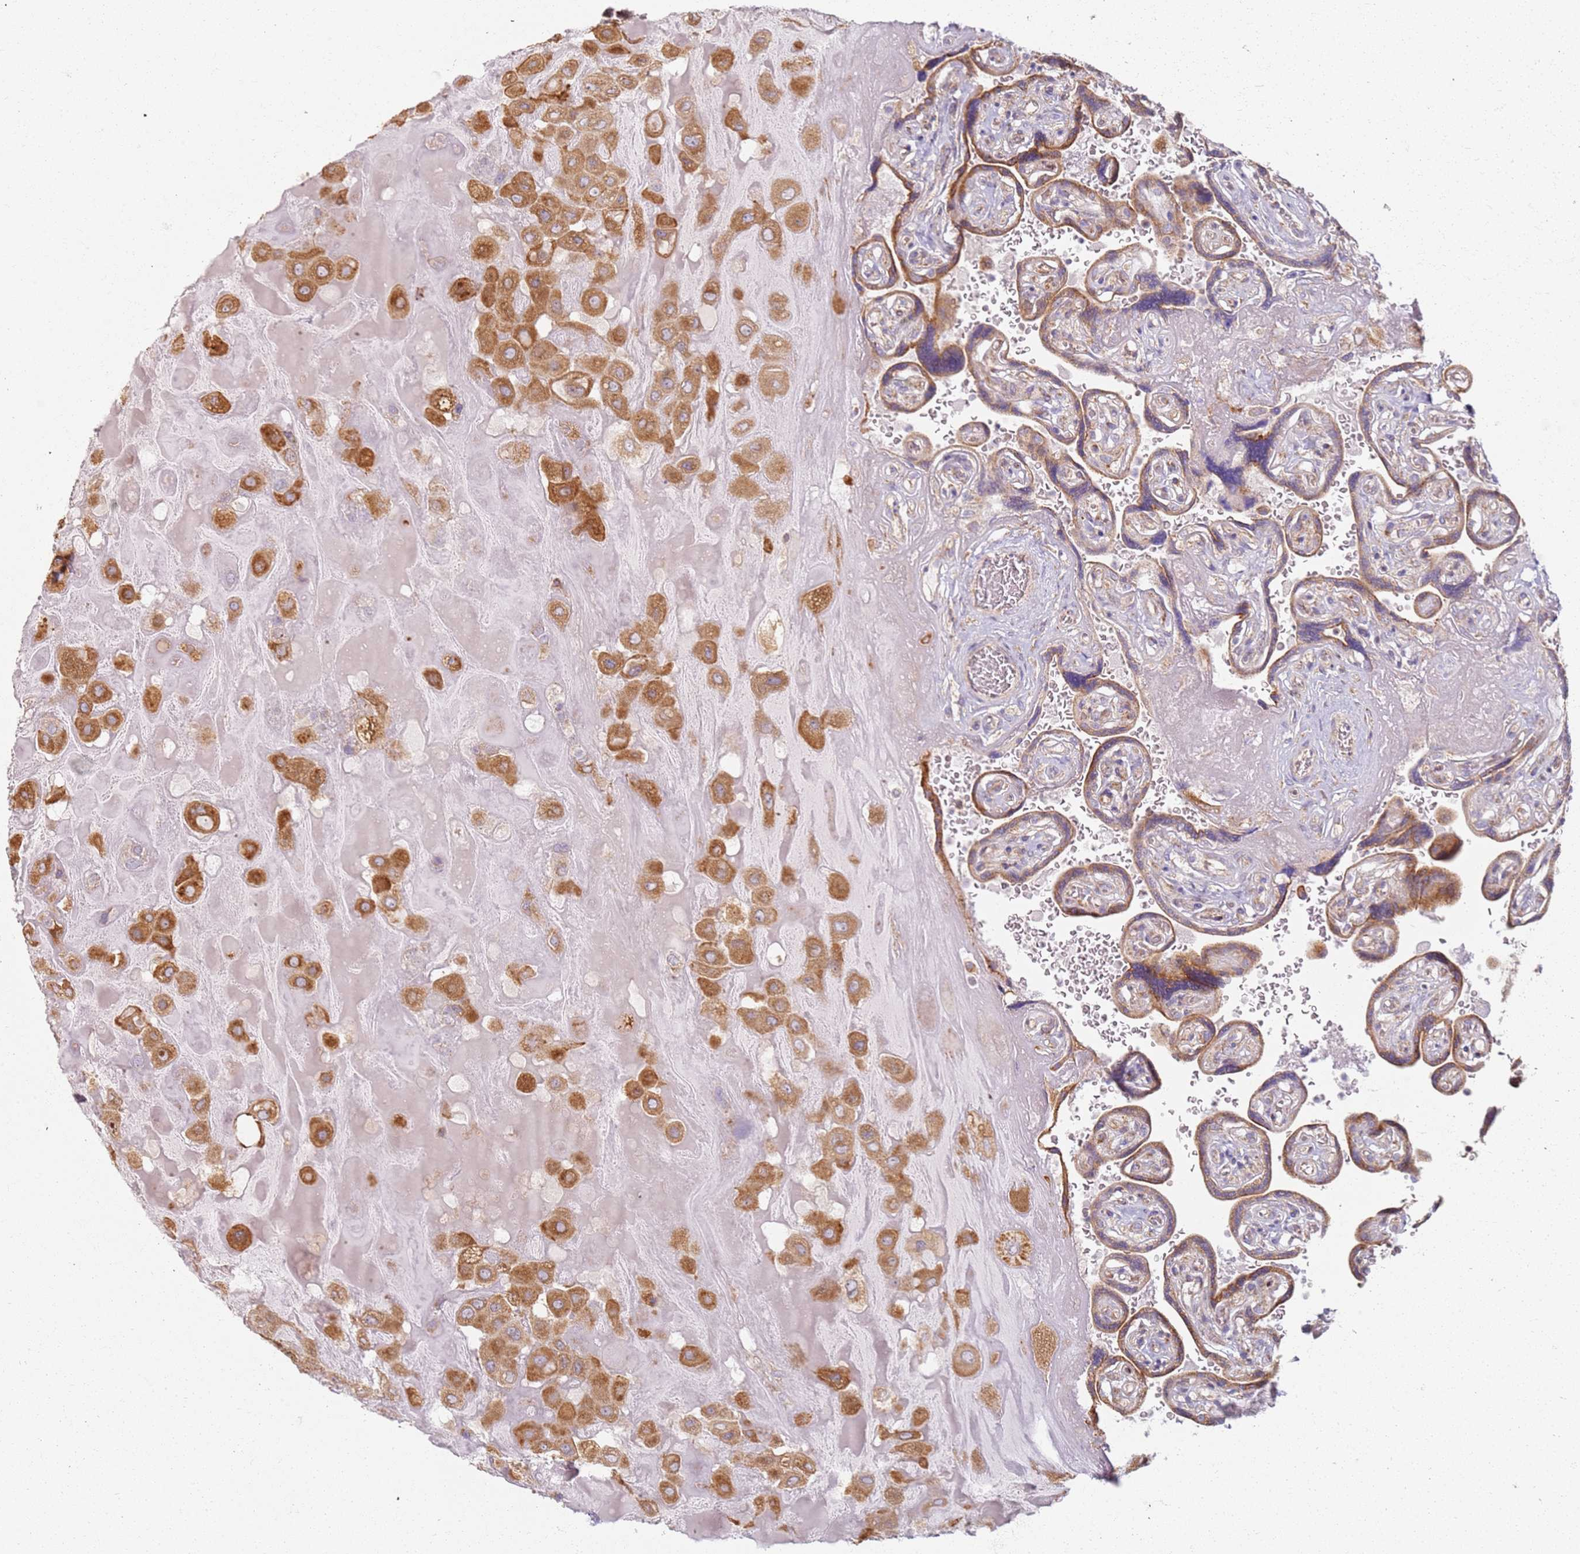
{"staining": {"intensity": "moderate", "quantity": ">75%", "location": "cytoplasmic/membranous"}, "tissue": "placenta", "cell_type": "Decidual cells", "image_type": "normal", "snomed": [{"axis": "morphology", "description": "Normal tissue, NOS"}, {"axis": "topography", "description": "Placenta"}], "caption": "Immunohistochemistry of benign placenta displays medium levels of moderate cytoplasmic/membranous expression in about >75% of decidual cells.", "gene": "PROKR2", "patient": {"sex": "female", "age": 32}}